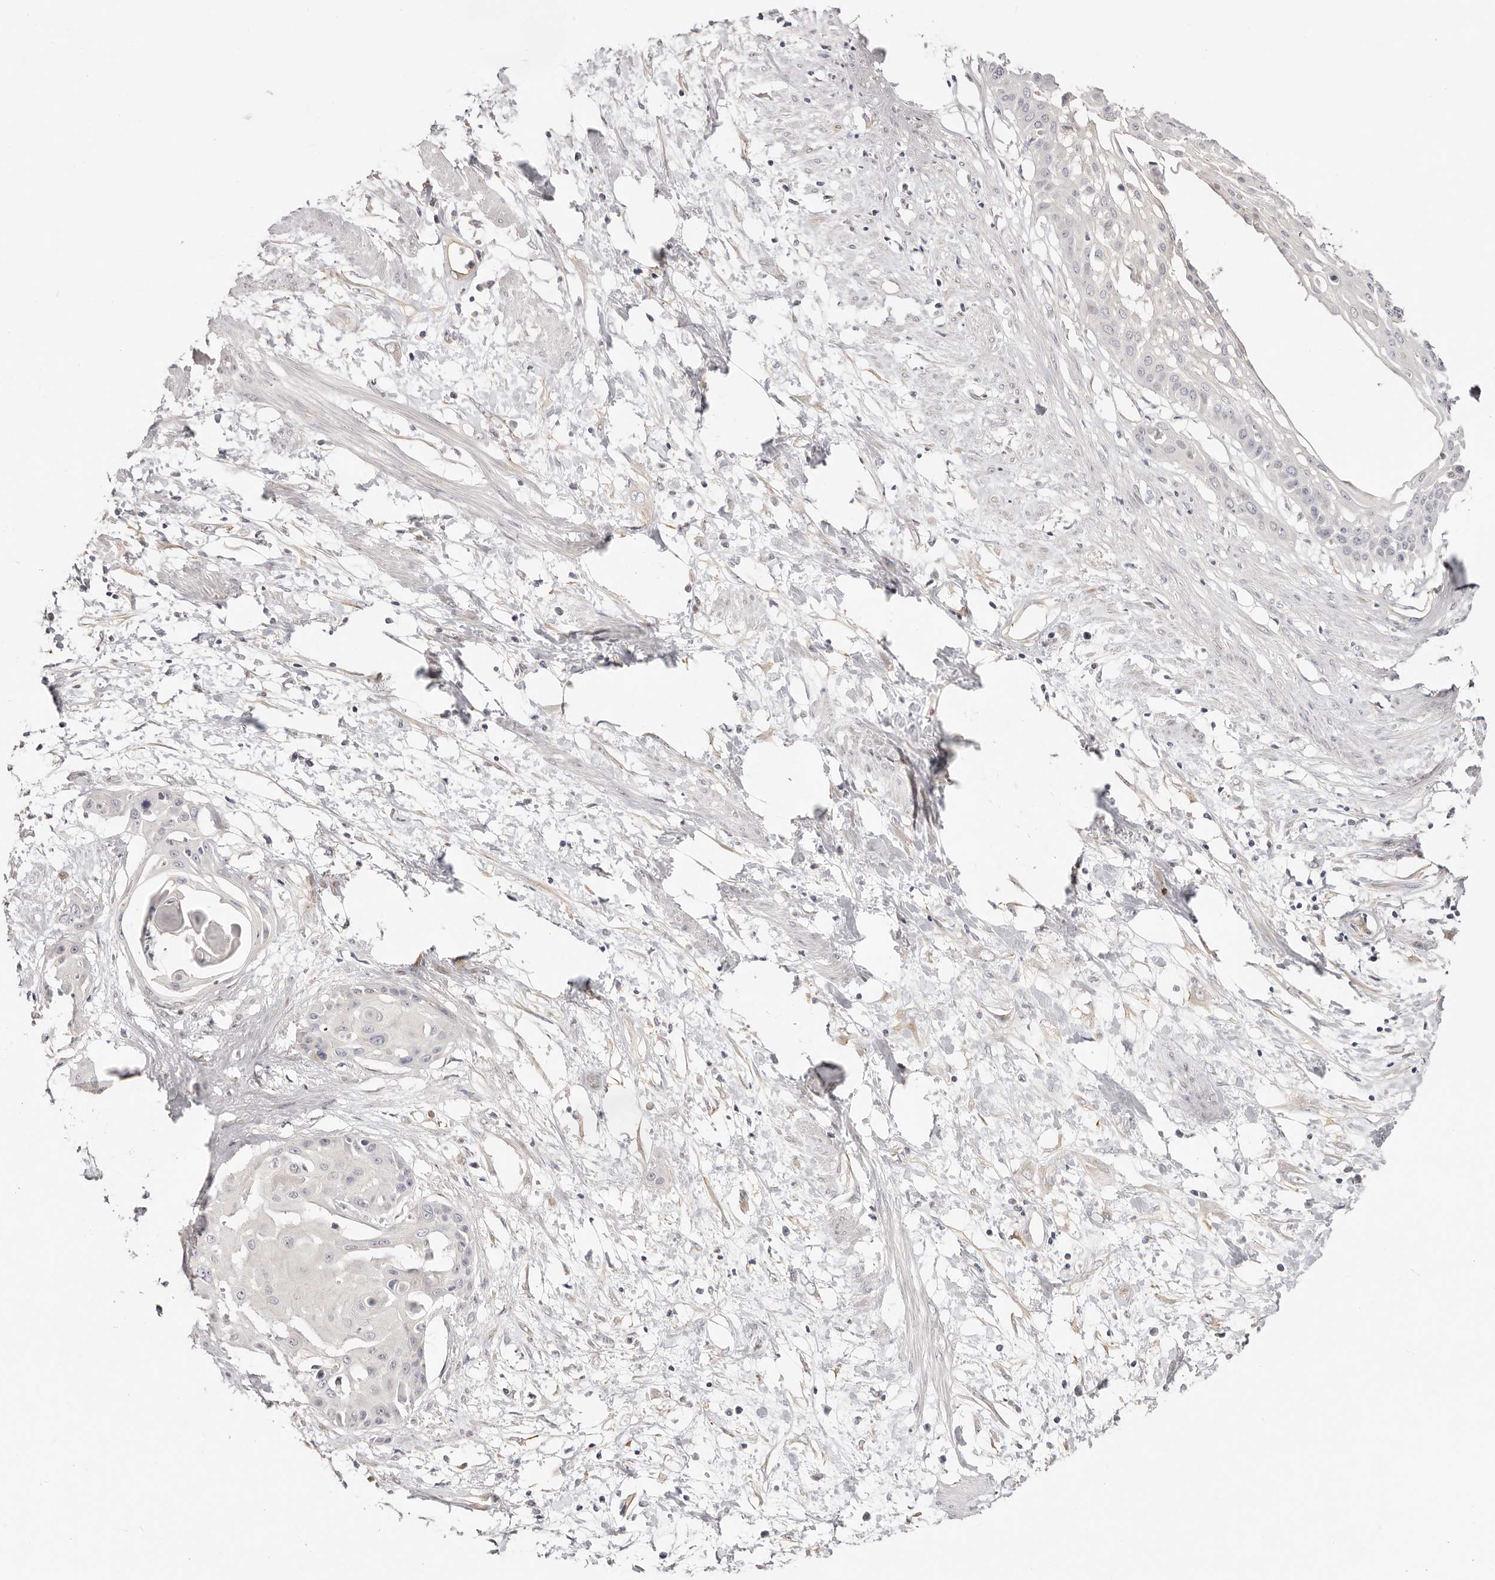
{"staining": {"intensity": "negative", "quantity": "none", "location": "none"}, "tissue": "cervical cancer", "cell_type": "Tumor cells", "image_type": "cancer", "snomed": [{"axis": "morphology", "description": "Squamous cell carcinoma, NOS"}, {"axis": "topography", "description": "Cervix"}], "caption": "Immunohistochemical staining of human cervical squamous cell carcinoma exhibits no significant staining in tumor cells.", "gene": "DNASE1", "patient": {"sex": "female", "age": 57}}